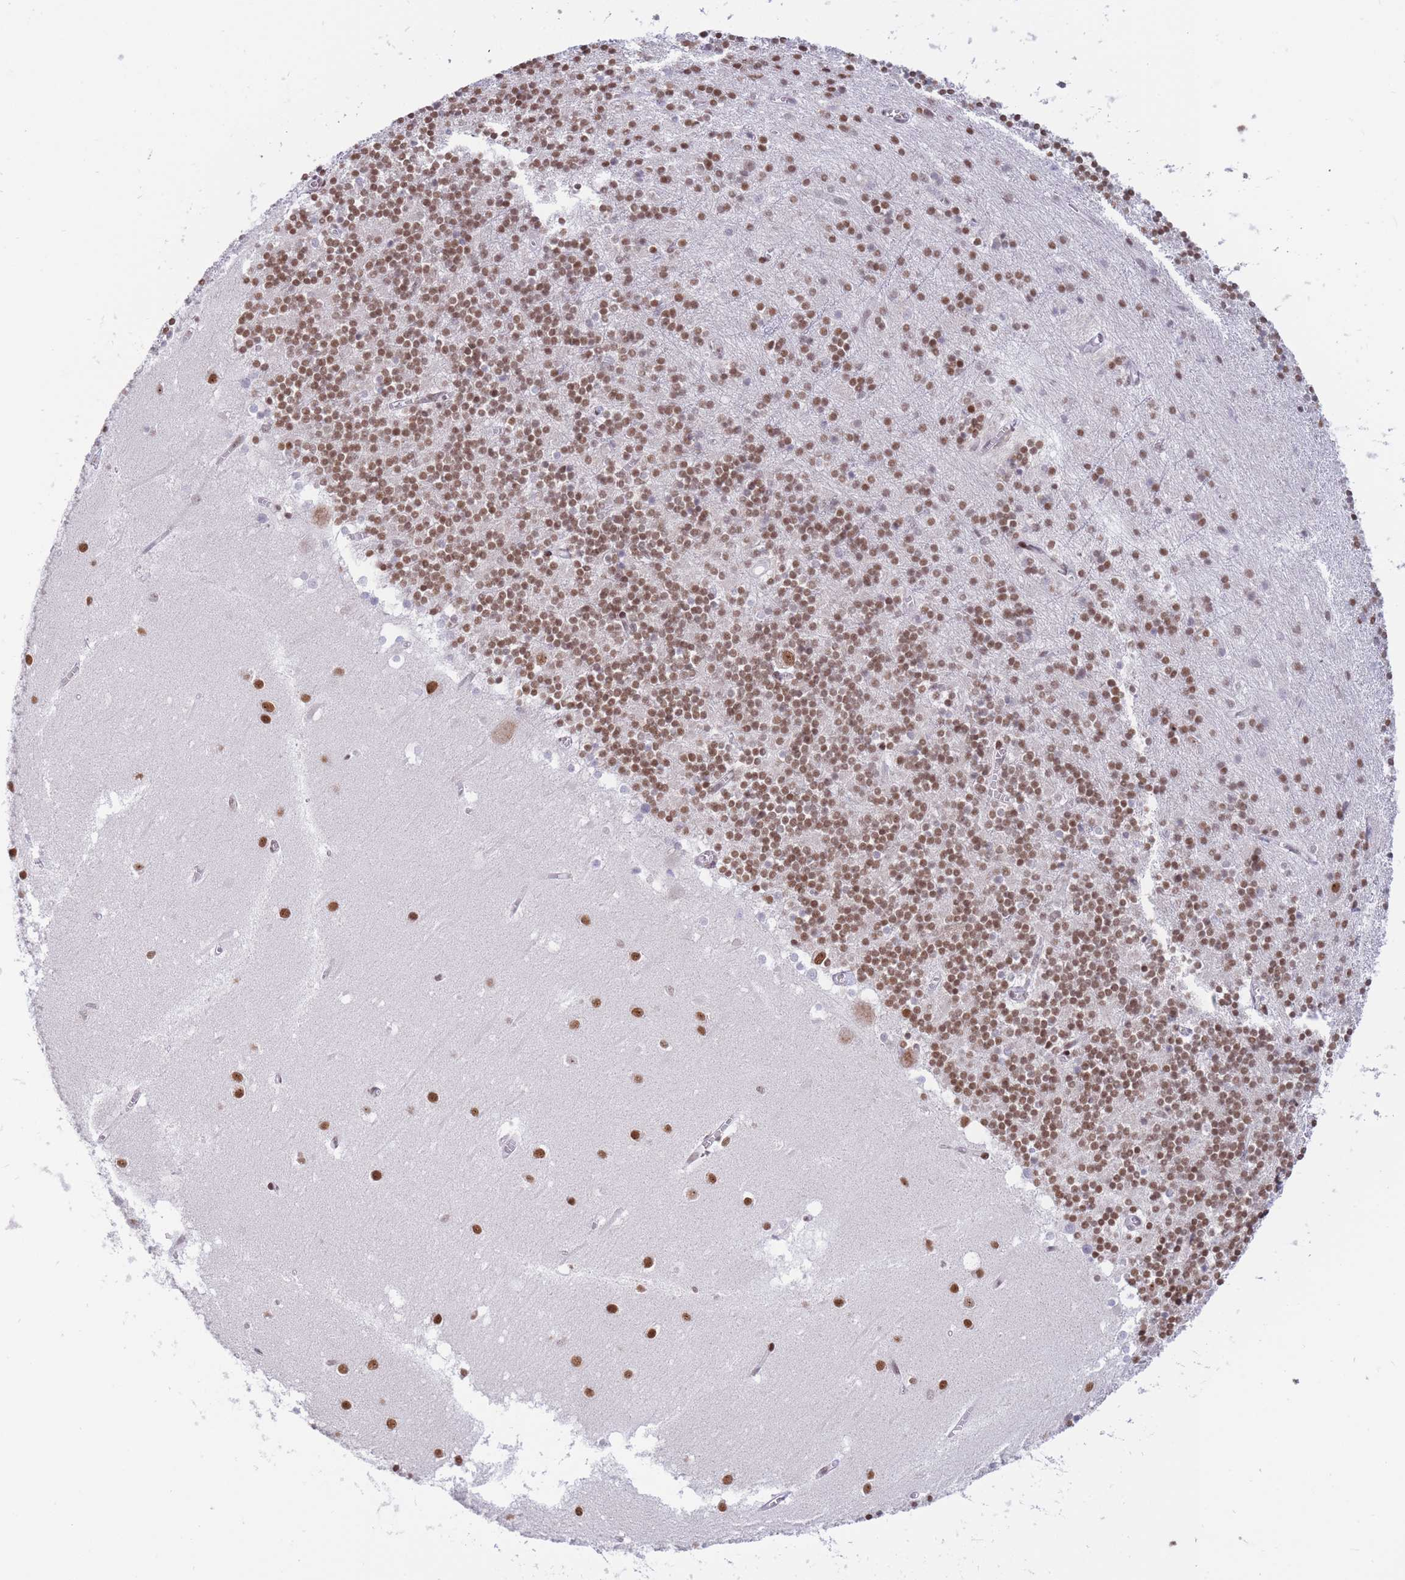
{"staining": {"intensity": "moderate", "quantity": ">75%", "location": "nuclear"}, "tissue": "cerebellum", "cell_type": "Cells in granular layer", "image_type": "normal", "snomed": [{"axis": "morphology", "description": "Normal tissue, NOS"}, {"axis": "topography", "description": "Cerebellum"}], "caption": "Cerebellum stained with IHC exhibits moderate nuclear positivity in about >75% of cells in granular layer. (Brightfield microscopy of DAB IHC at high magnification).", "gene": "TARBP2", "patient": {"sex": "male", "age": 54}}